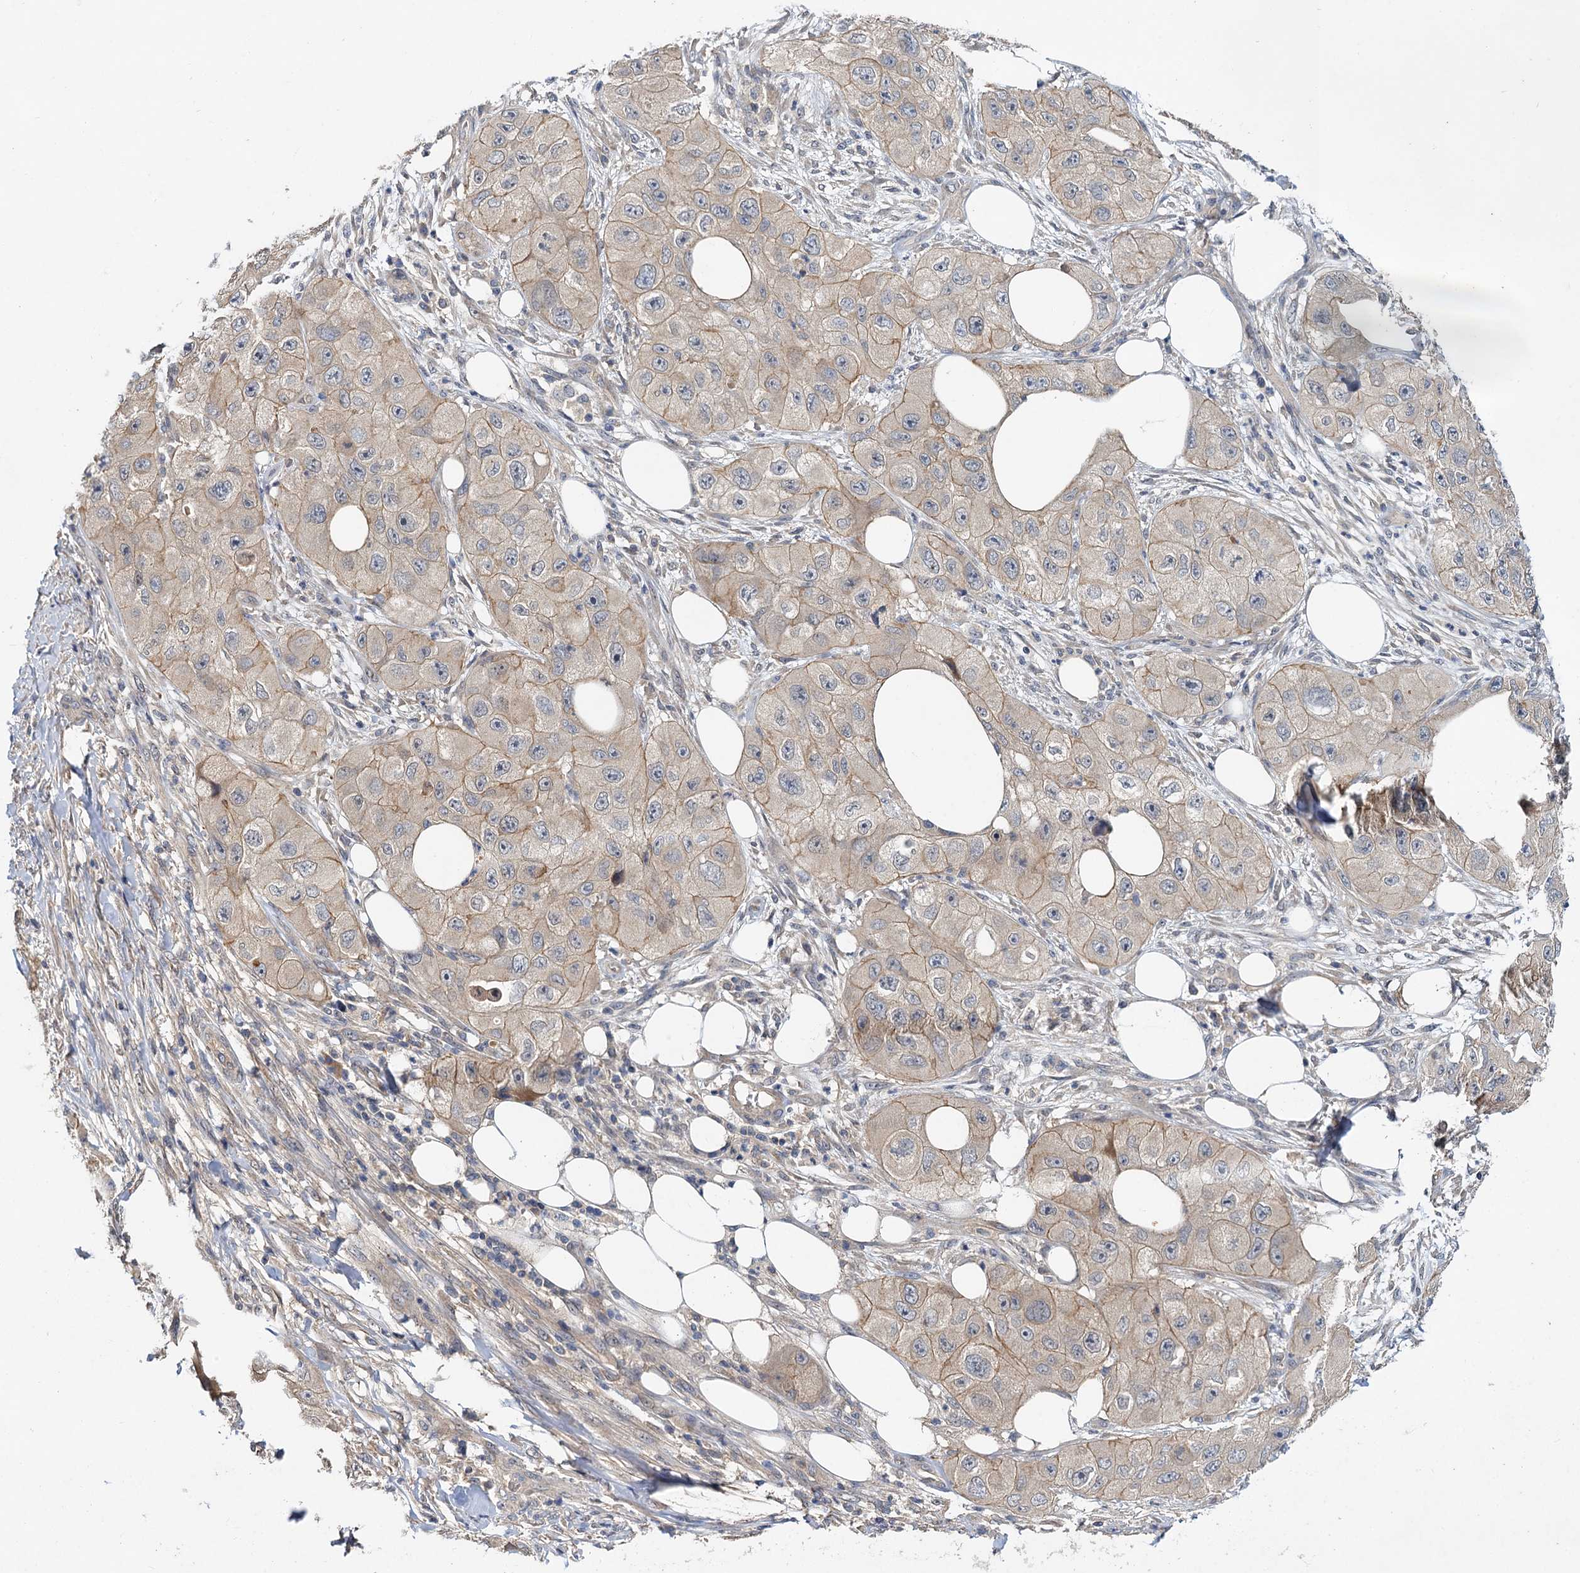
{"staining": {"intensity": "weak", "quantity": ">75%", "location": "cytoplasmic/membranous"}, "tissue": "skin cancer", "cell_type": "Tumor cells", "image_type": "cancer", "snomed": [{"axis": "morphology", "description": "Squamous cell carcinoma, NOS"}, {"axis": "topography", "description": "Skin"}, {"axis": "topography", "description": "Subcutis"}], "caption": "The histopathology image demonstrates staining of skin cancer, revealing weak cytoplasmic/membranous protein expression (brown color) within tumor cells.", "gene": "ZNF324", "patient": {"sex": "male", "age": 73}}